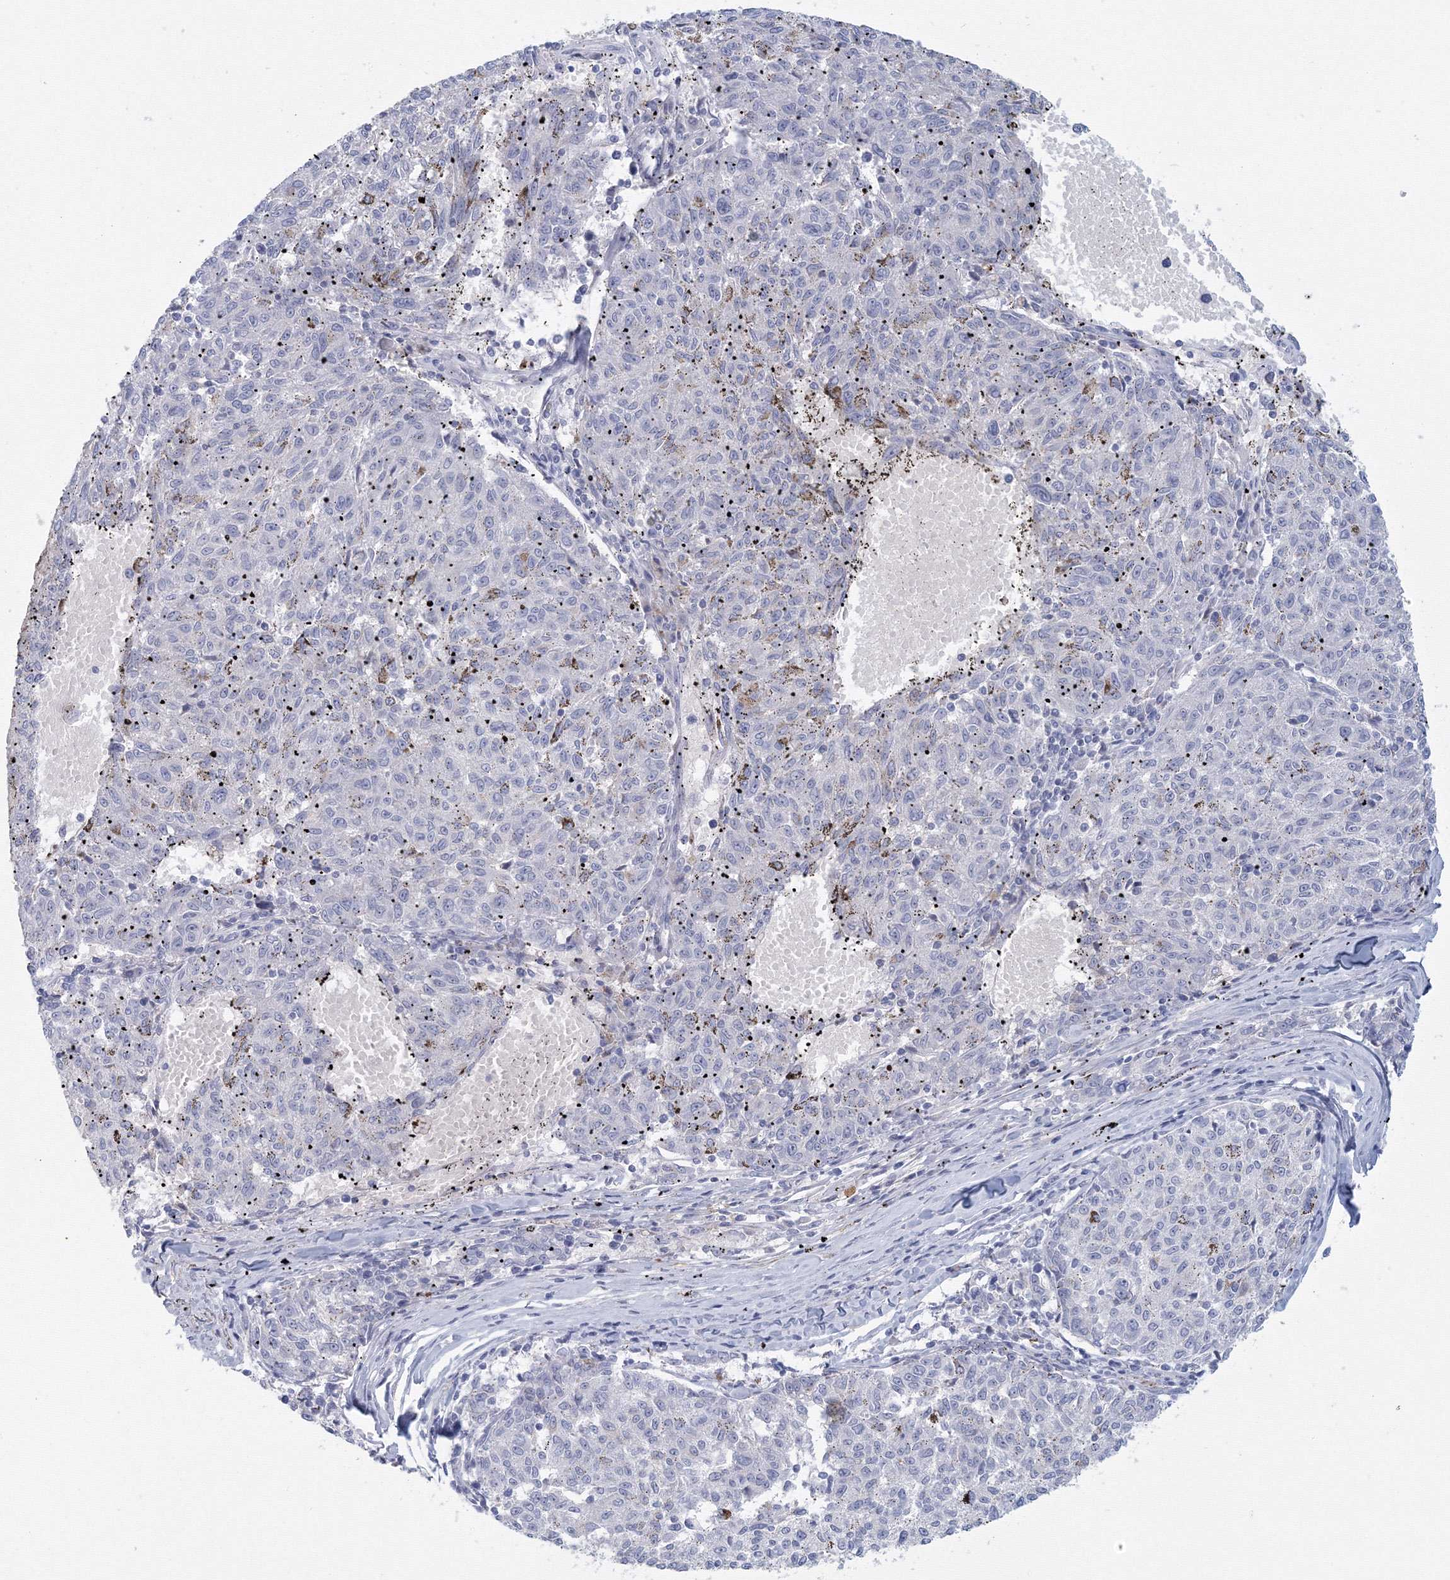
{"staining": {"intensity": "negative", "quantity": "none", "location": "none"}, "tissue": "melanoma", "cell_type": "Tumor cells", "image_type": "cancer", "snomed": [{"axis": "morphology", "description": "Malignant melanoma, NOS"}, {"axis": "topography", "description": "Skin"}], "caption": "Image shows no protein expression in tumor cells of malignant melanoma tissue.", "gene": "TACC2", "patient": {"sex": "female", "age": 72}}